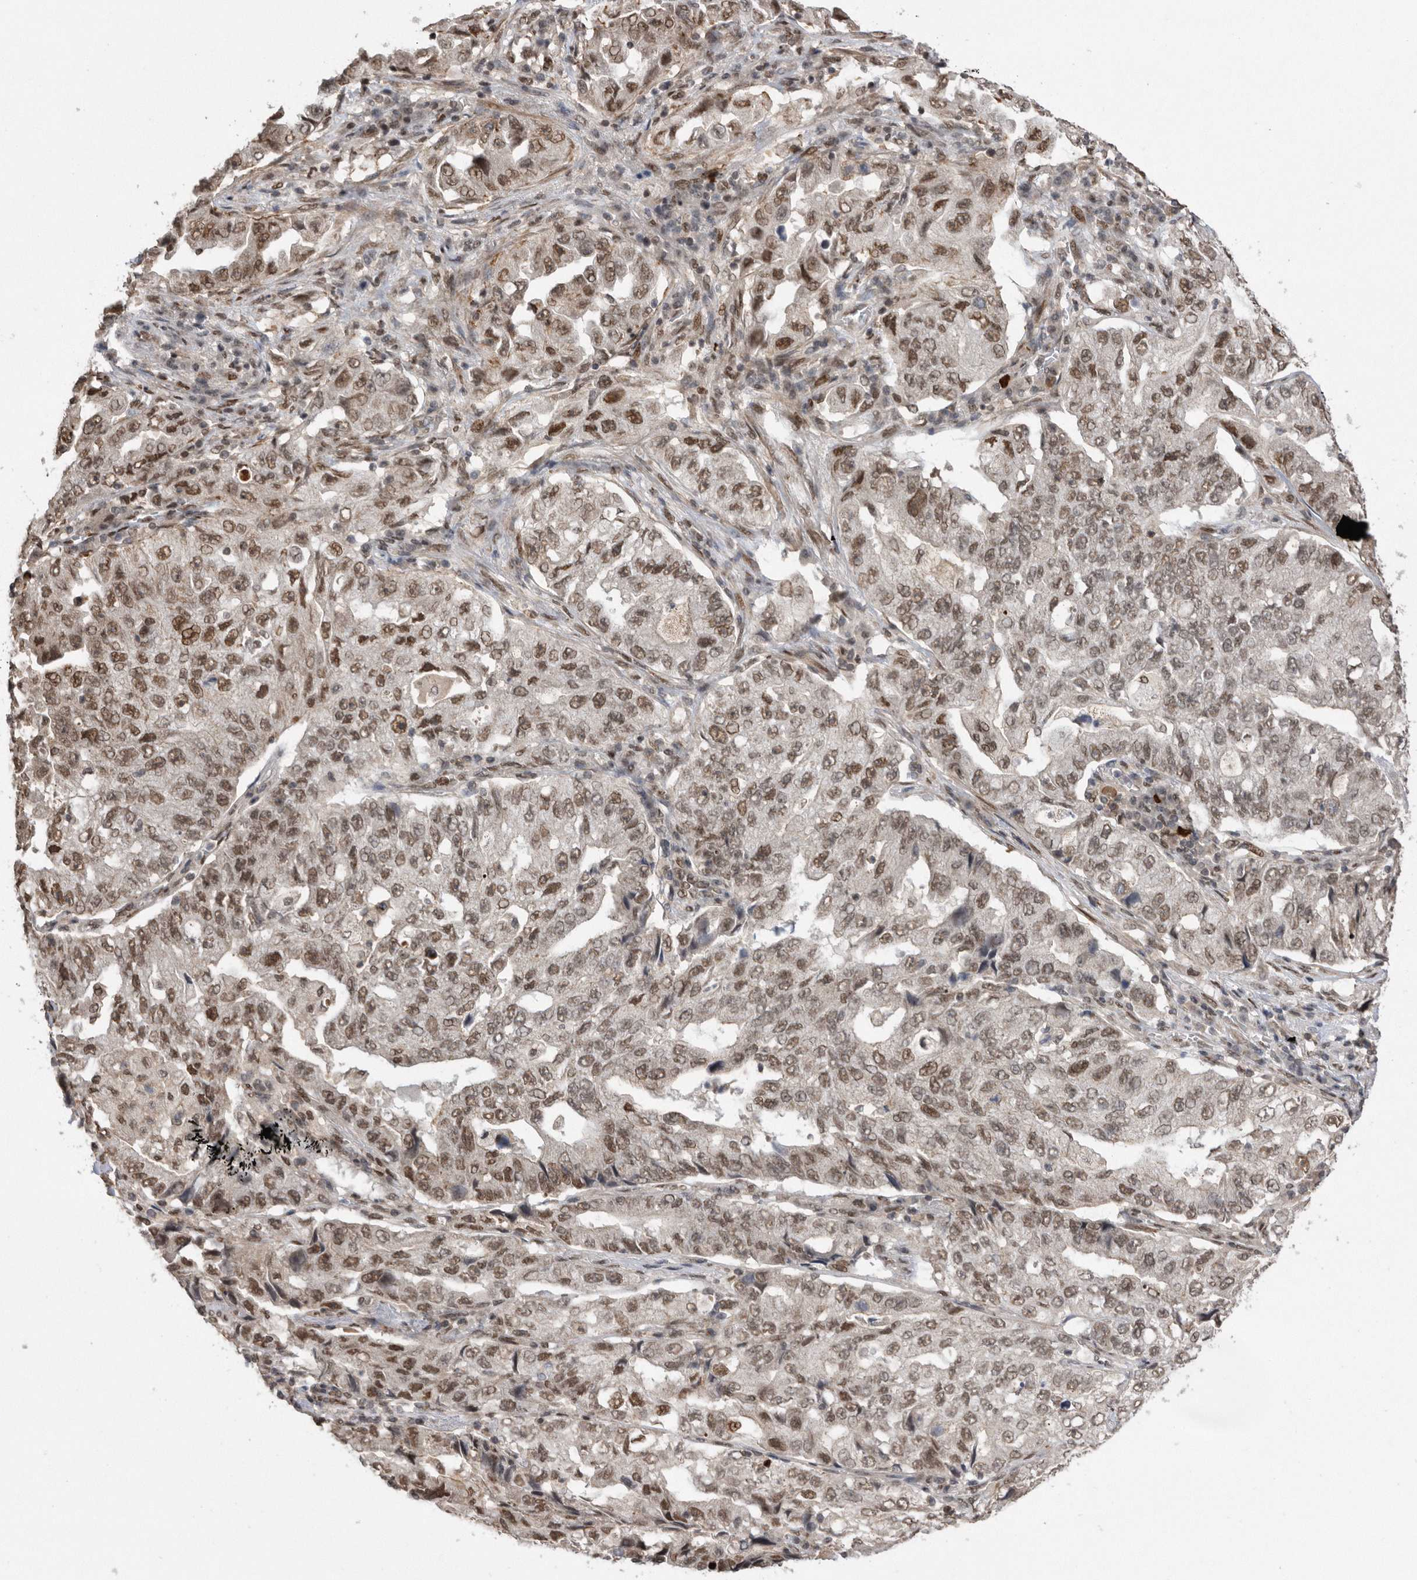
{"staining": {"intensity": "moderate", "quantity": ">75%", "location": "nuclear"}, "tissue": "lung cancer", "cell_type": "Tumor cells", "image_type": "cancer", "snomed": [{"axis": "morphology", "description": "Adenocarcinoma, NOS"}, {"axis": "topography", "description": "Lung"}], "caption": "Immunohistochemical staining of lung cancer (adenocarcinoma) shows medium levels of moderate nuclear staining in approximately >75% of tumor cells.", "gene": "TDRD3", "patient": {"sex": "female", "age": 51}}